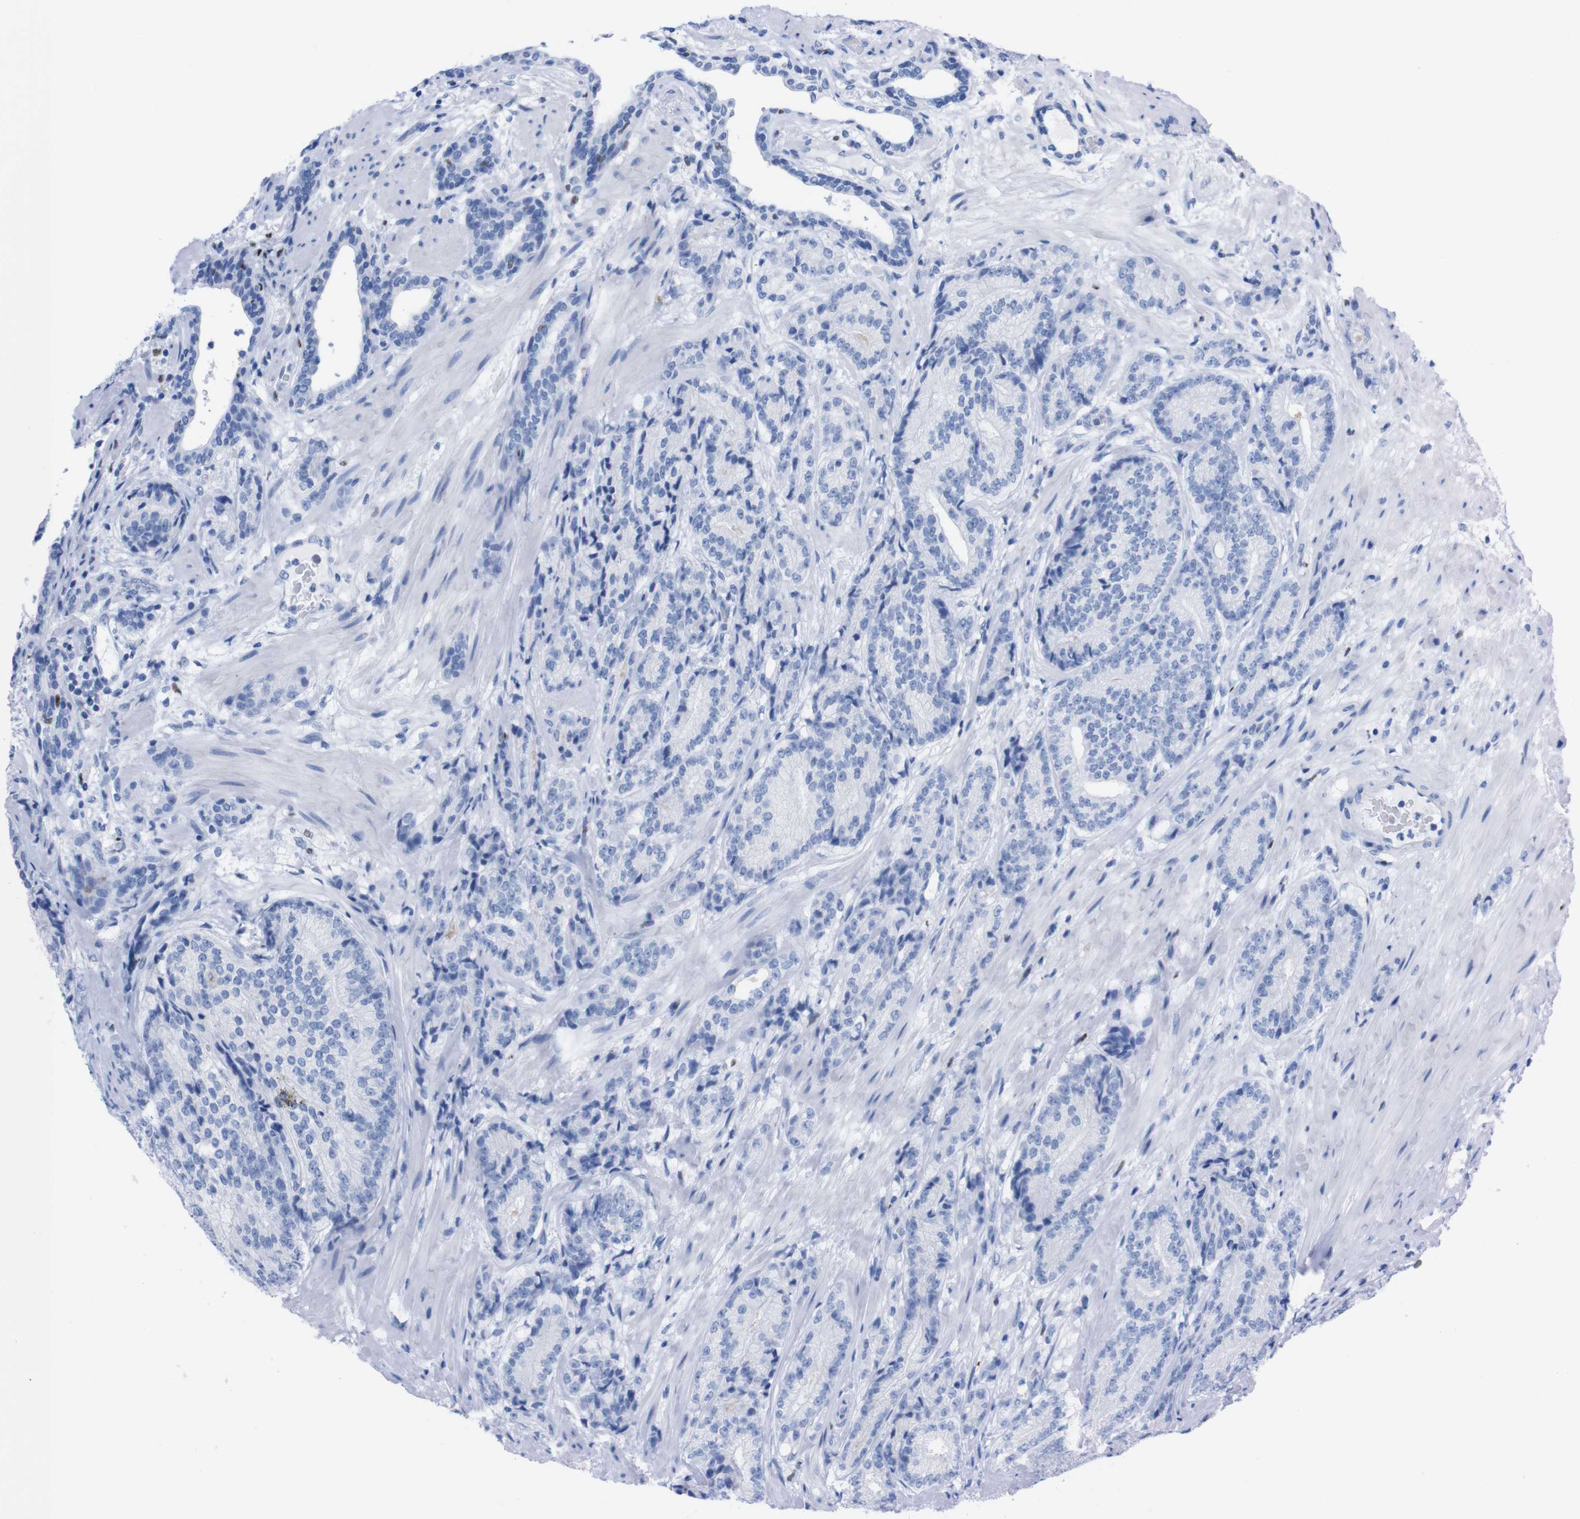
{"staining": {"intensity": "negative", "quantity": "none", "location": "none"}, "tissue": "prostate cancer", "cell_type": "Tumor cells", "image_type": "cancer", "snomed": [{"axis": "morphology", "description": "Adenocarcinoma, High grade"}, {"axis": "topography", "description": "Prostate"}], "caption": "A micrograph of human high-grade adenocarcinoma (prostate) is negative for staining in tumor cells.", "gene": "P2RY12", "patient": {"sex": "male", "age": 61}}